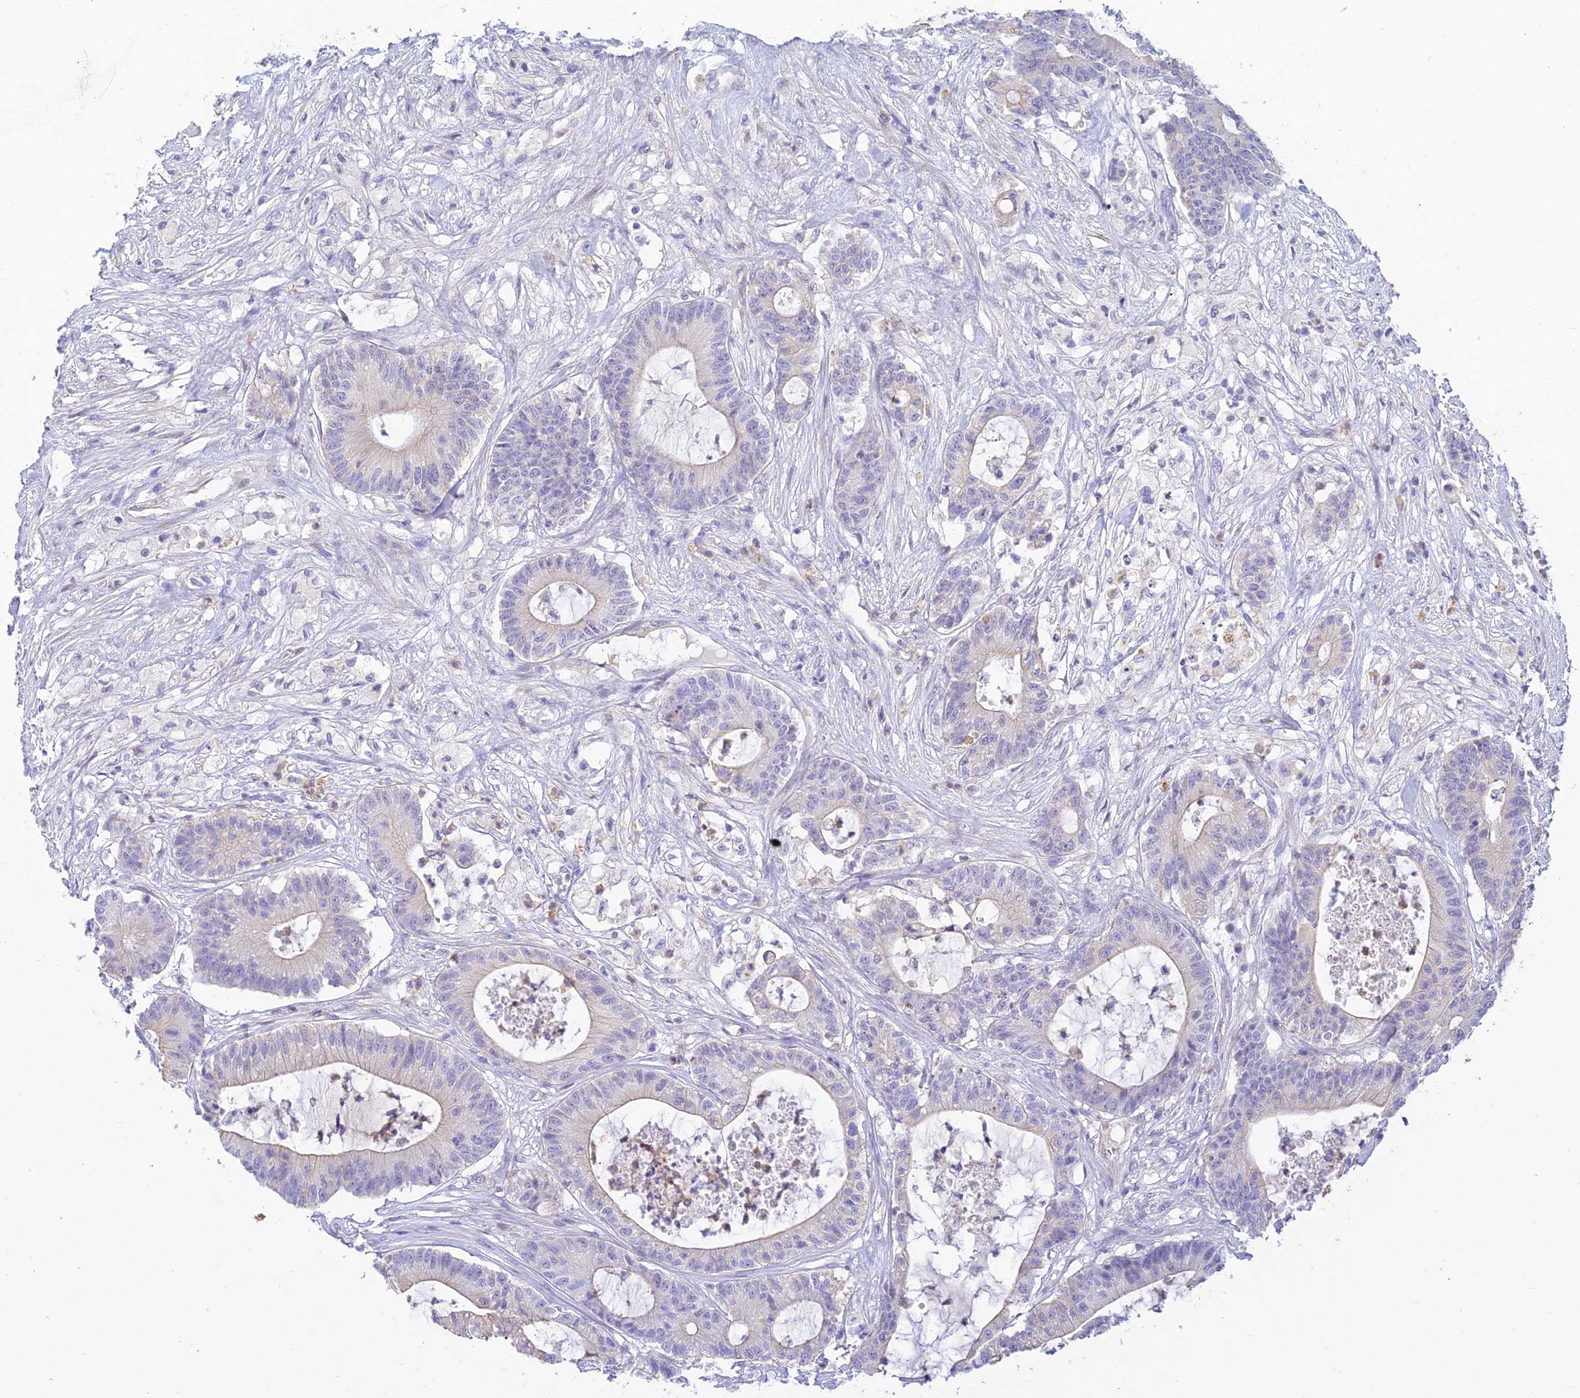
{"staining": {"intensity": "negative", "quantity": "none", "location": "none"}, "tissue": "colorectal cancer", "cell_type": "Tumor cells", "image_type": "cancer", "snomed": [{"axis": "morphology", "description": "Adenocarcinoma, NOS"}, {"axis": "topography", "description": "Colon"}], "caption": "Immunohistochemistry (IHC) of human colorectal adenocarcinoma exhibits no expression in tumor cells.", "gene": "INTS13", "patient": {"sex": "female", "age": 84}}